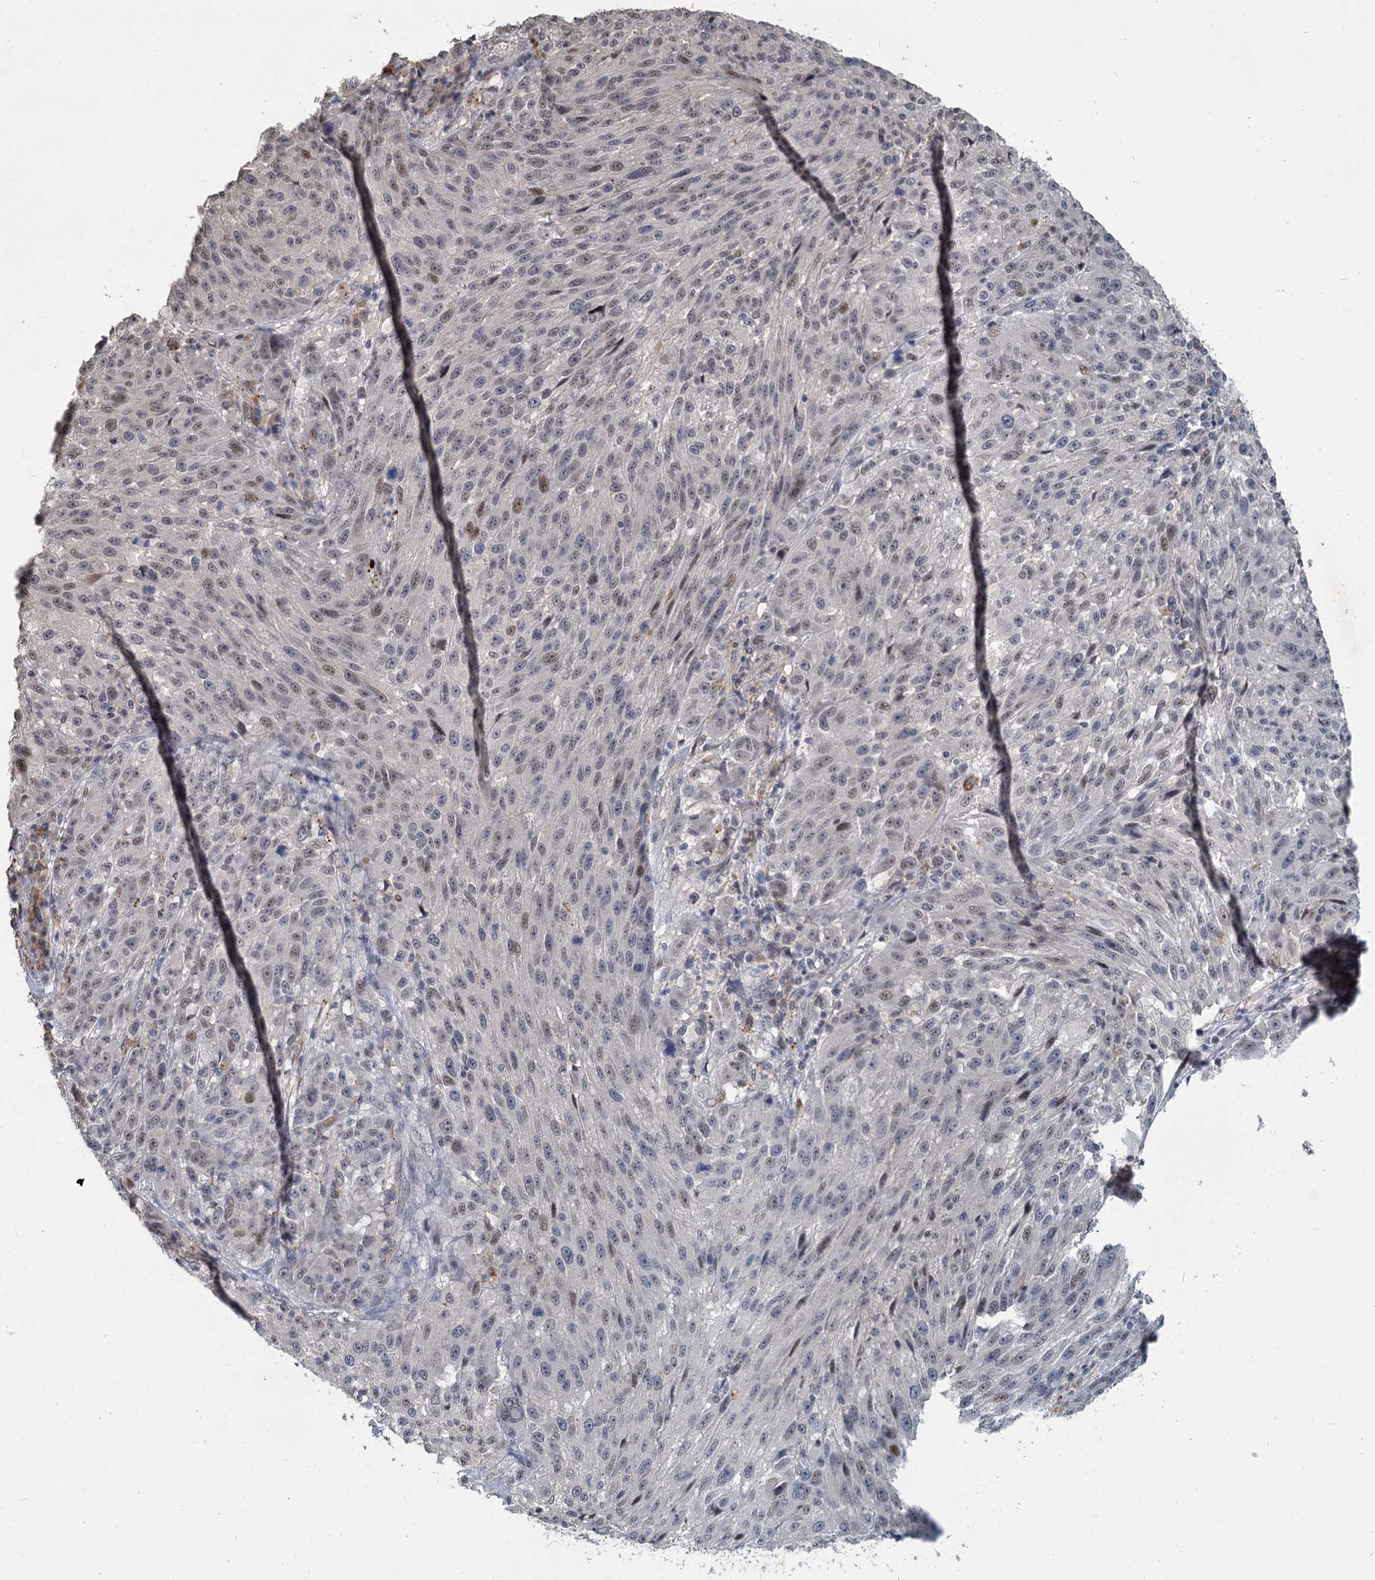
{"staining": {"intensity": "weak", "quantity": "<25%", "location": "nuclear"}, "tissue": "melanoma", "cell_type": "Tumor cells", "image_type": "cancer", "snomed": [{"axis": "morphology", "description": "Malignant melanoma, NOS"}, {"axis": "topography", "description": "Skin"}], "caption": "This is a photomicrograph of immunohistochemistry (IHC) staining of melanoma, which shows no positivity in tumor cells.", "gene": "MUCL1", "patient": {"sex": "male", "age": 53}}